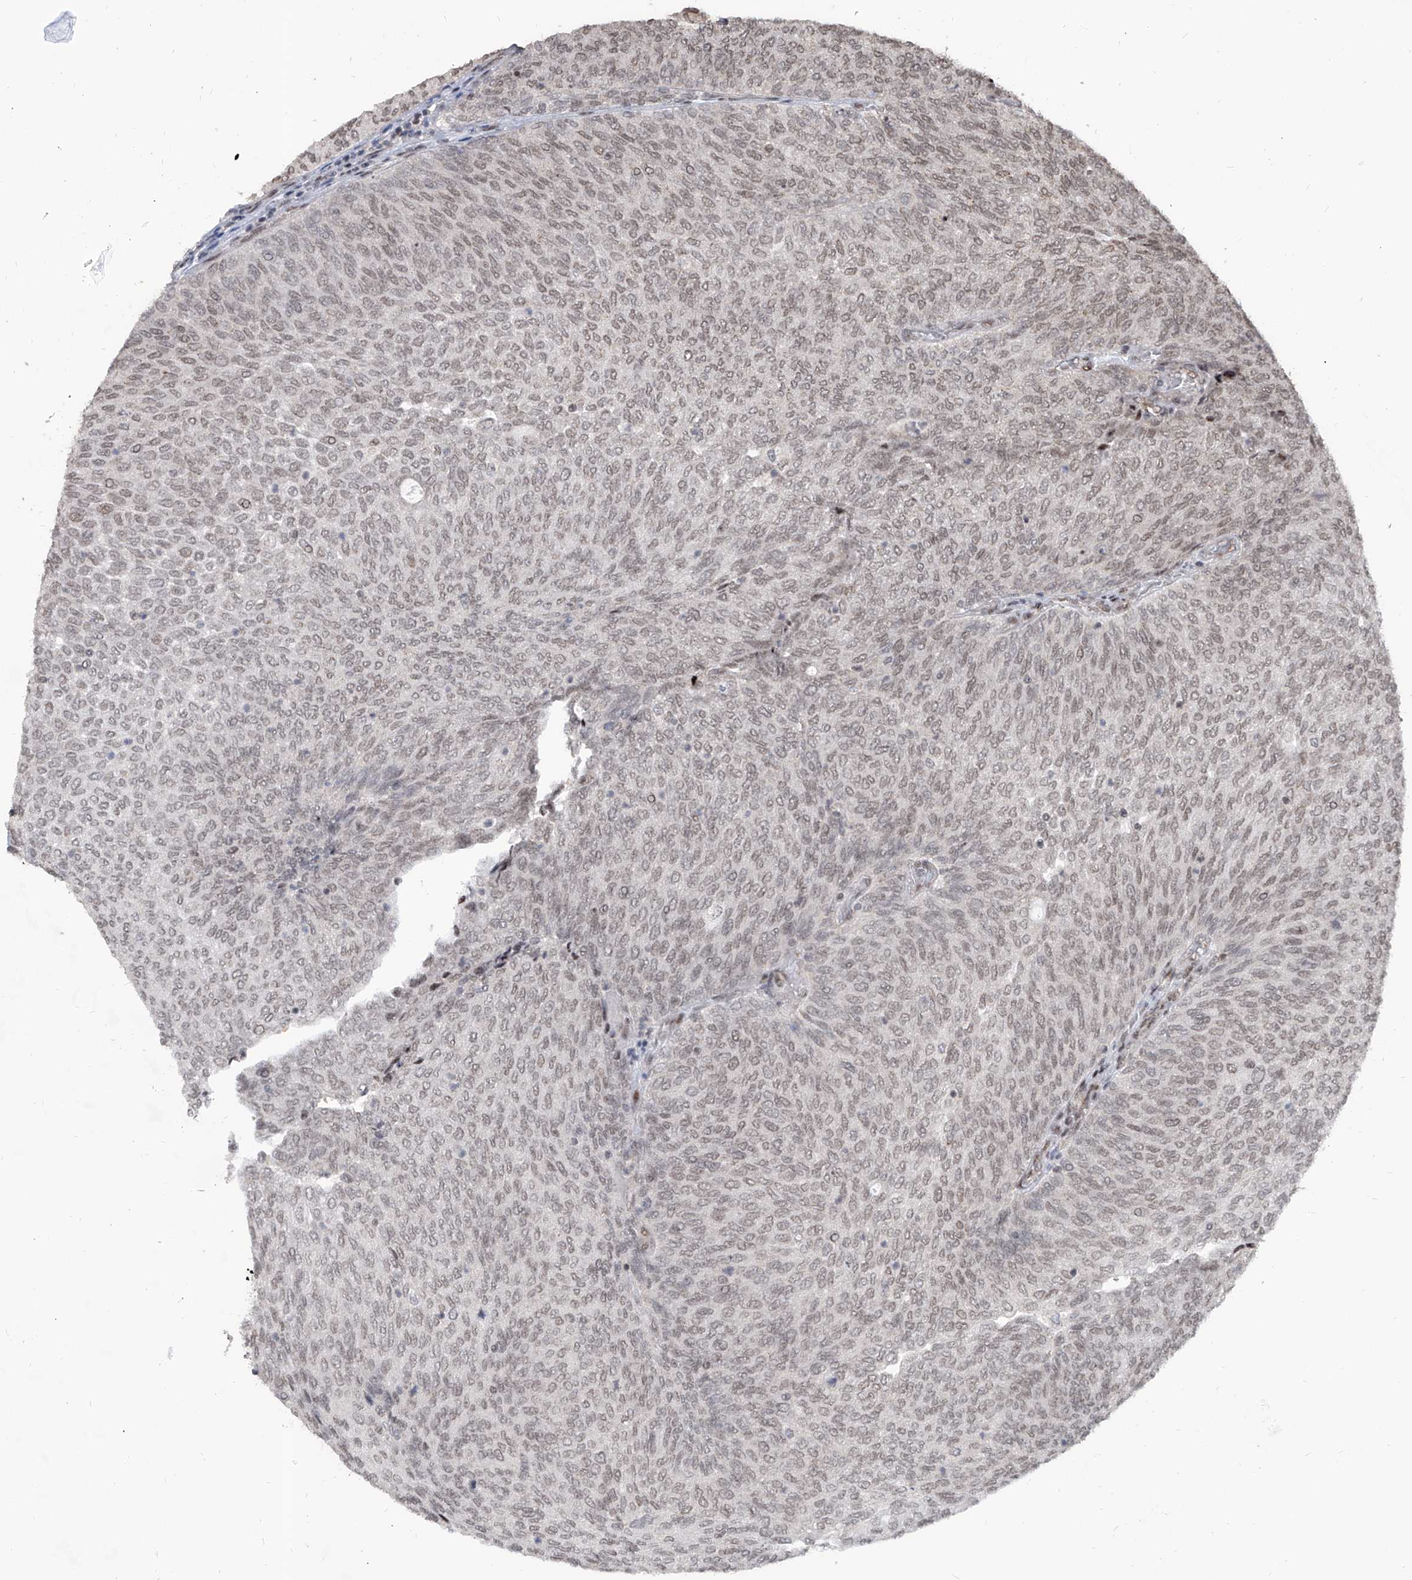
{"staining": {"intensity": "weak", "quantity": ">75%", "location": "nuclear"}, "tissue": "urothelial cancer", "cell_type": "Tumor cells", "image_type": "cancer", "snomed": [{"axis": "morphology", "description": "Urothelial carcinoma, Low grade"}, {"axis": "topography", "description": "Urinary bladder"}], "caption": "An immunohistochemistry (IHC) histopathology image of tumor tissue is shown. Protein staining in brown labels weak nuclear positivity in urothelial carcinoma (low-grade) within tumor cells.", "gene": "IRF2", "patient": {"sex": "female", "age": 79}}